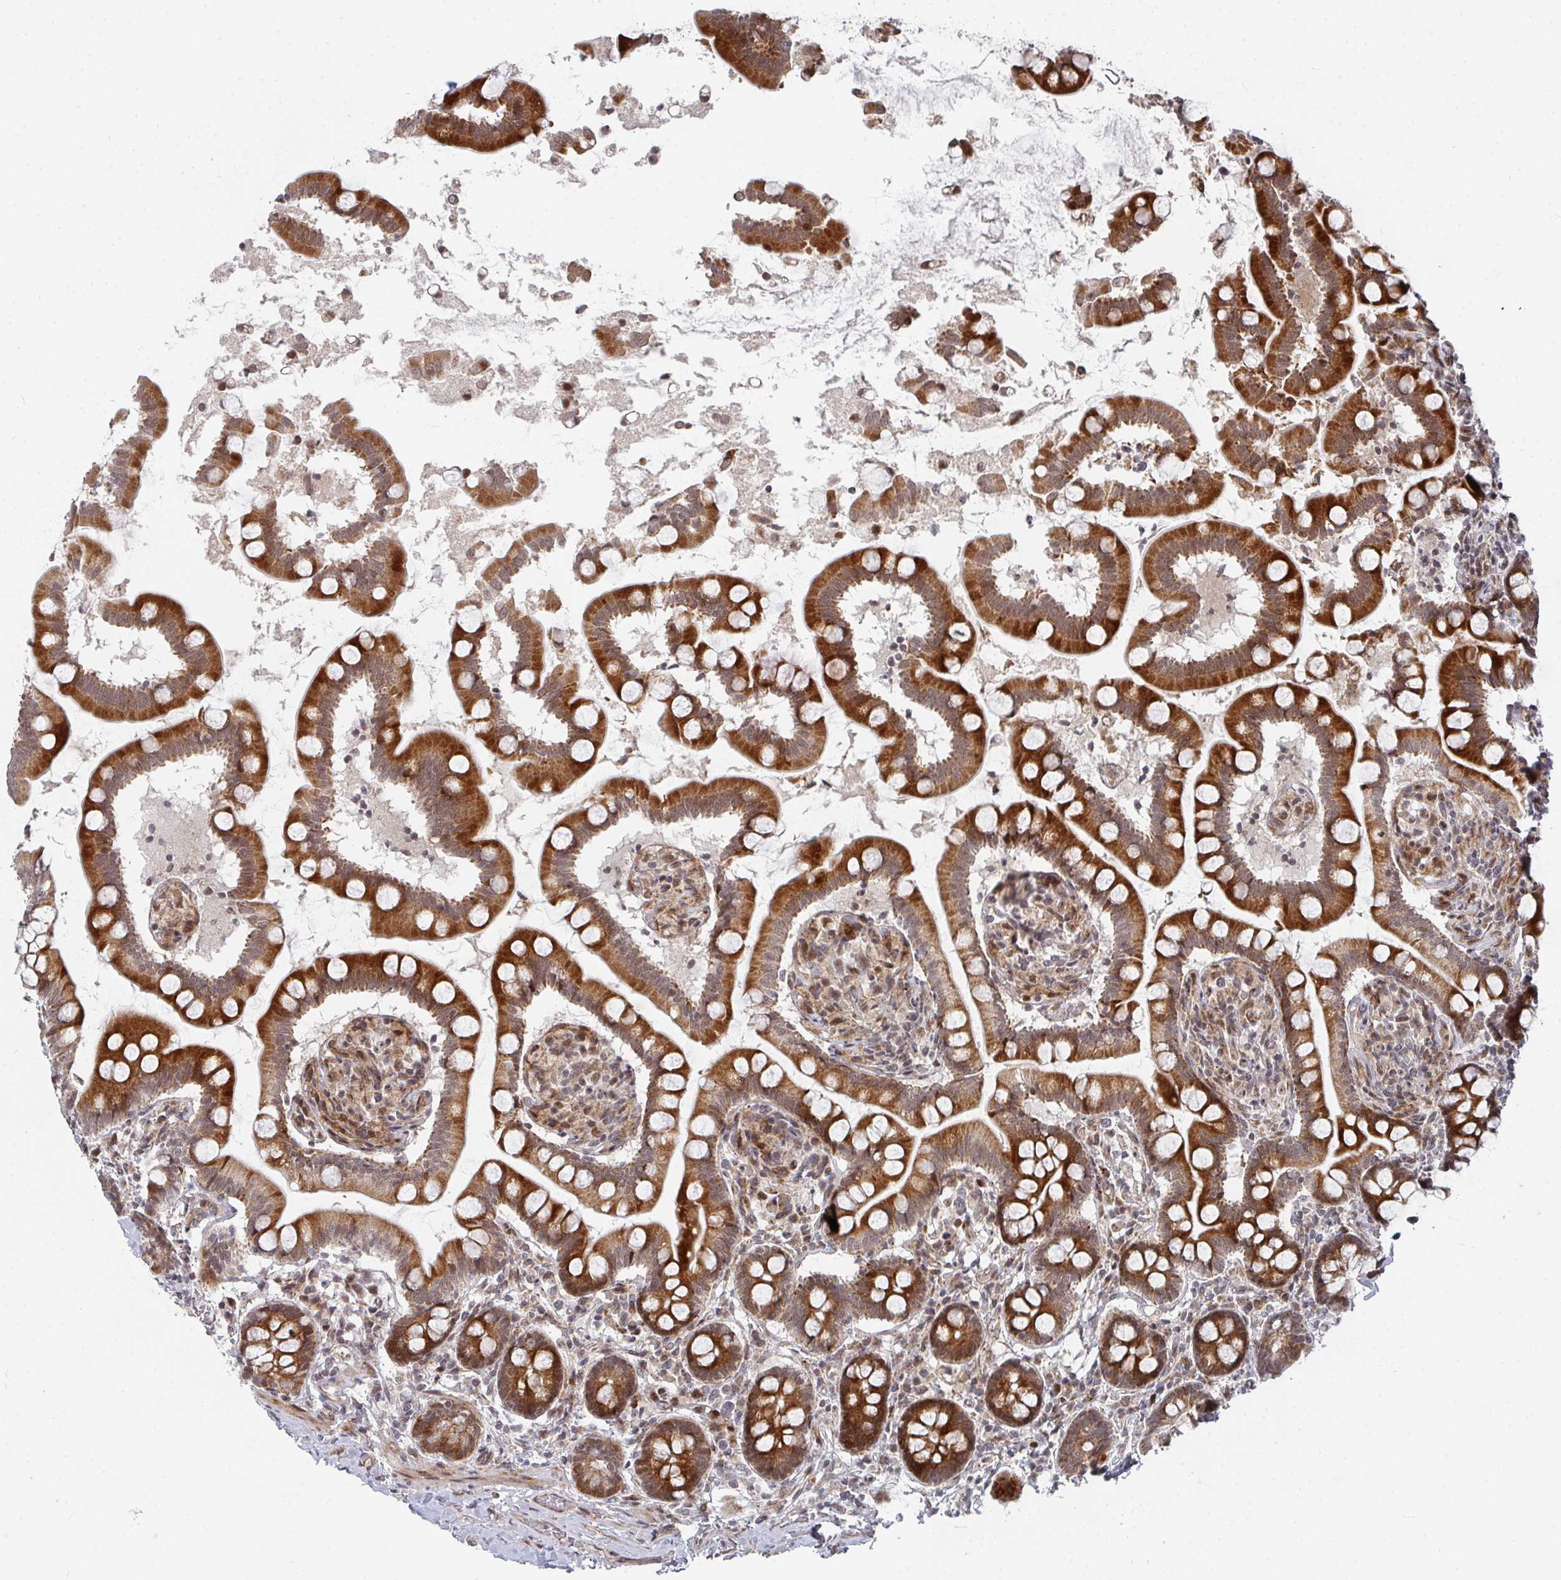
{"staining": {"intensity": "strong", "quantity": ">75%", "location": "cytoplasmic/membranous"}, "tissue": "small intestine", "cell_type": "Glandular cells", "image_type": "normal", "snomed": [{"axis": "morphology", "description": "Normal tissue, NOS"}, {"axis": "topography", "description": "Small intestine"}], "caption": "High-power microscopy captured an IHC micrograph of unremarkable small intestine, revealing strong cytoplasmic/membranous expression in approximately >75% of glandular cells.", "gene": "RBBP5", "patient": {"sex": "female", "age": 64}}